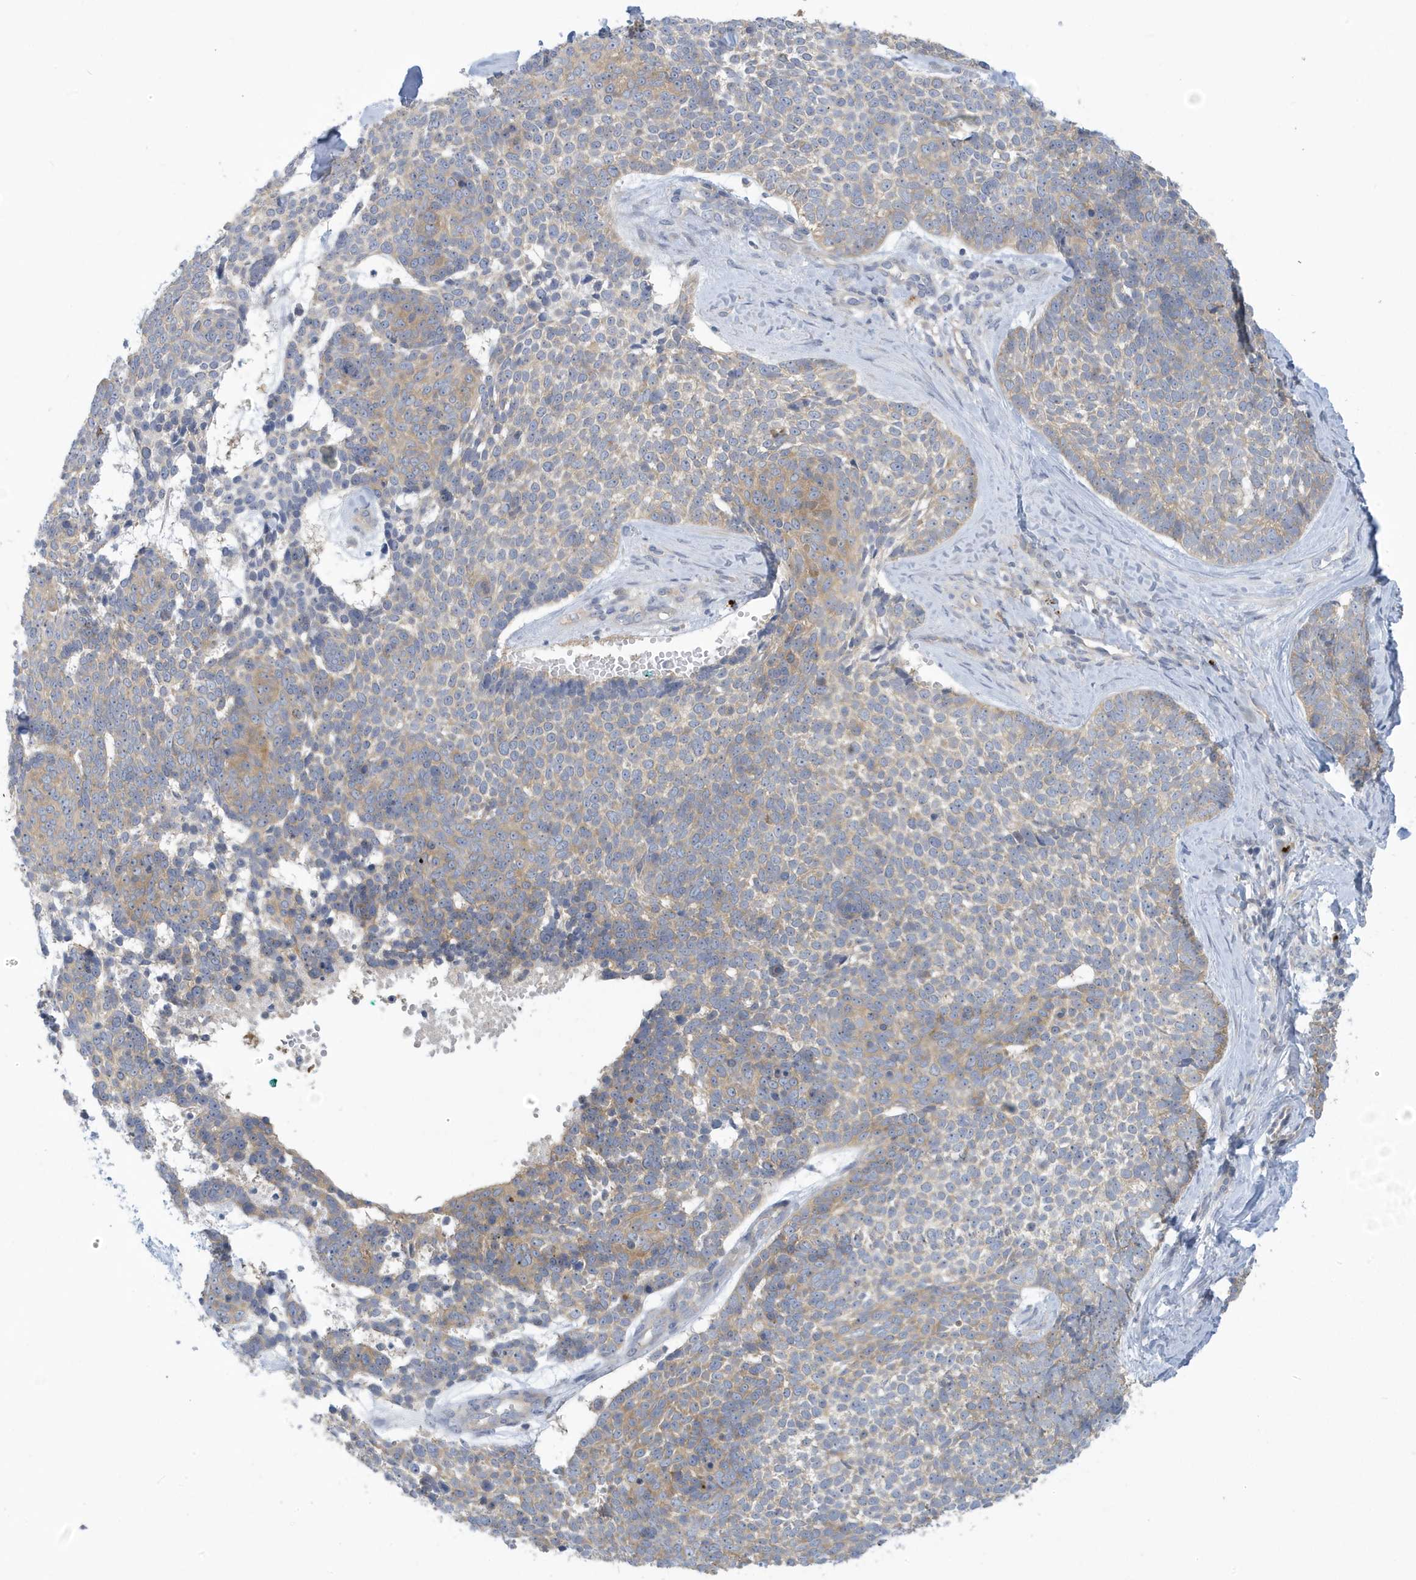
{"staining": {"intensity": "weak", "quantity": "25%-75%", "location": "cytoplasmic/membranous"}, "tissue": "skin cancer", "cell_type": "Tumor cells", "image_type": "cancer", "snomed": [{"axis": "morphology", "description": "Basal cell carcinoma"}, {"axis": "topography", "description": "Skin"}], "caption": "IHC image of neoplastic tissue: skin cancer (basal cell carcinoma) stained using immunohistochemistry (IHC) shows low levels of weak protein expression localized specifically in the cytoplasmic/membranous of tumor cells, appearing as a cytoplasmic/membranous brown color.", "gene": "VTA1", "patient": {"sex": "female", "age": 81}}